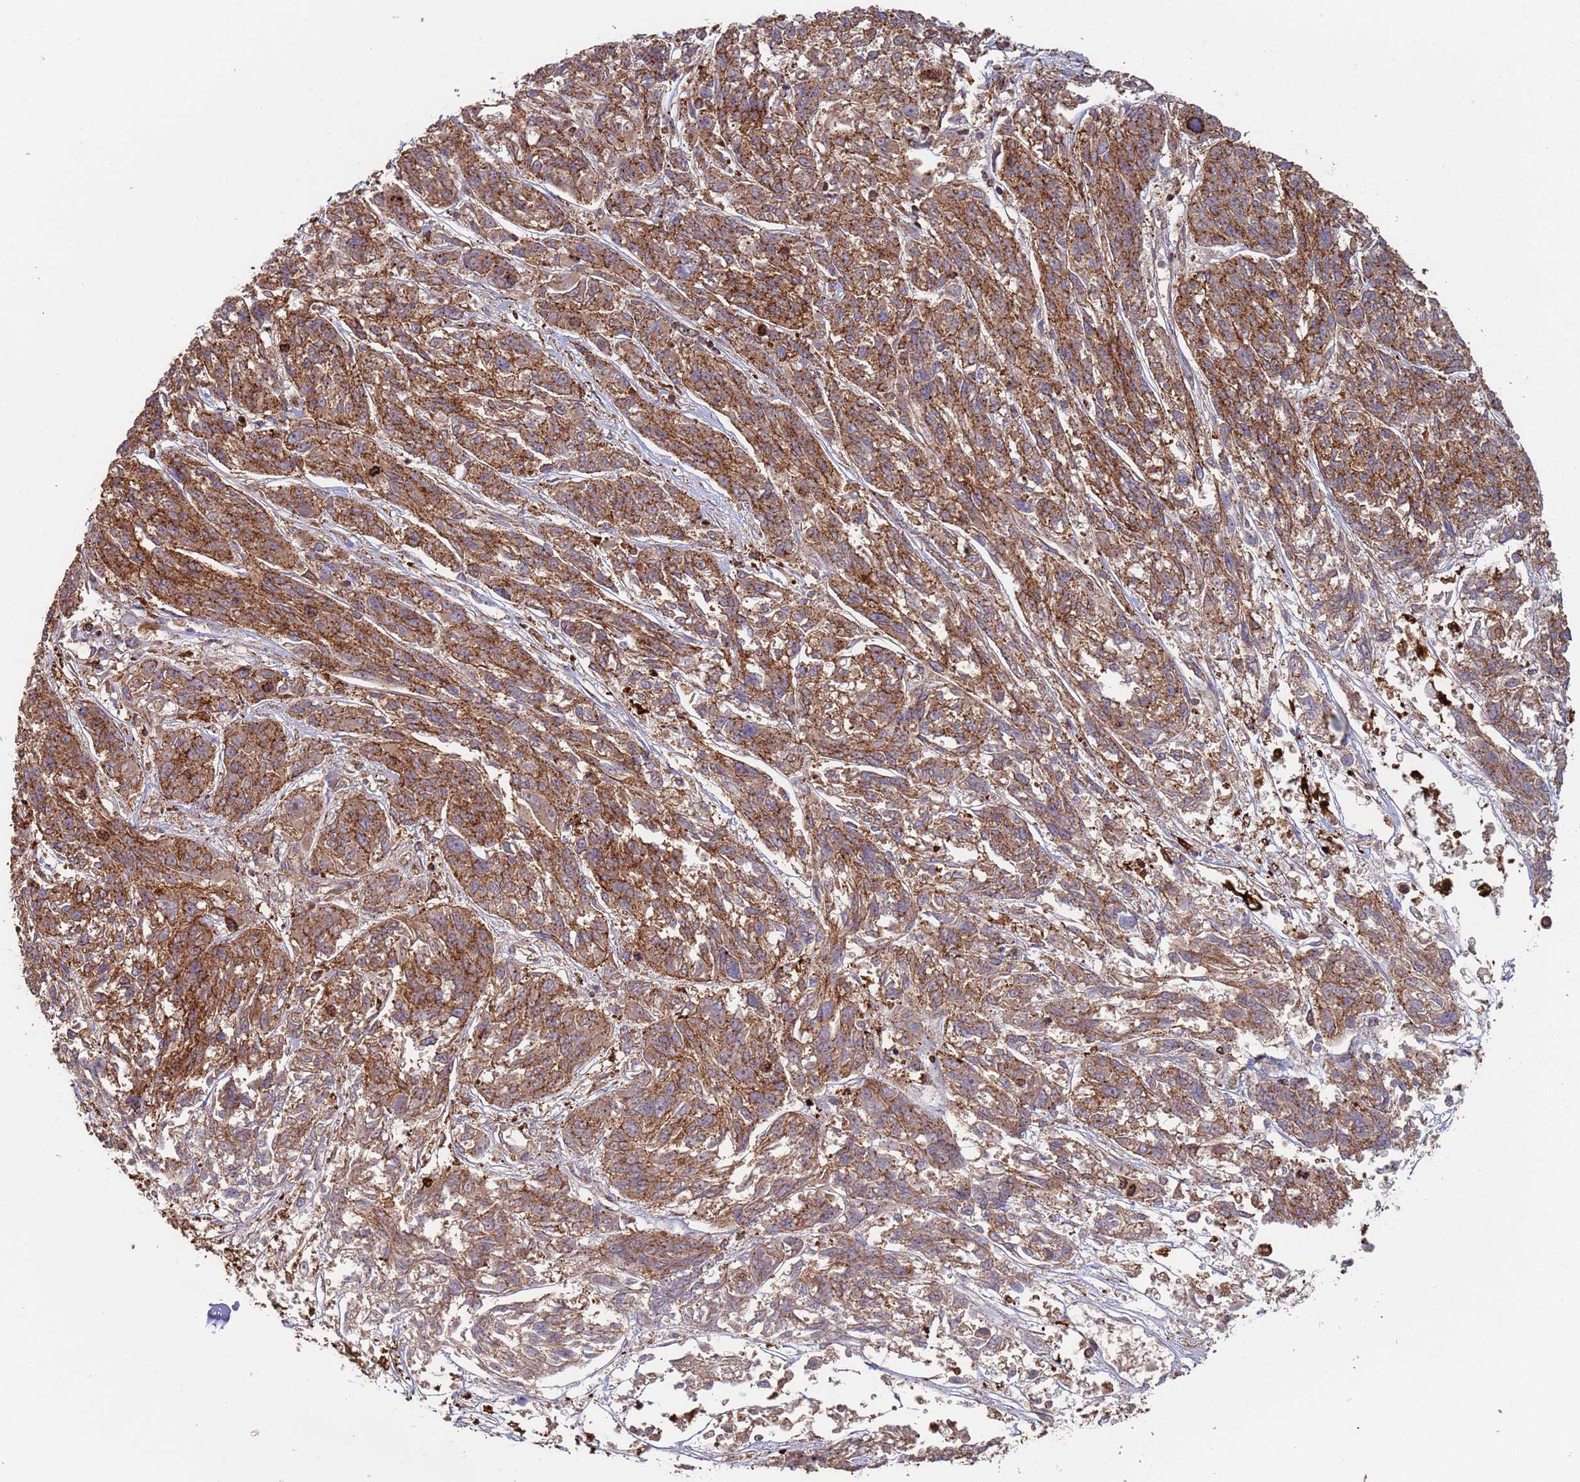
{"staining": {"intensity": "moderate", "quantity": ">75%", "location": "cytoplasmic/membranous"}, "tissue": "melanoma", "cell_type": "Tumor cells", "image_type": "cancer", "snomed": [{"axis": "morphology", "description": "Malignant melanoma, NOS"}, {"axis": "topography", "description": "Skin"}], "caption": "Brown immunohistochemical staining in malignant melanoma exhibits moderate cytoplasmic/membranous staining in about >75% of tumor cells.", "gene": "MALRD1", "patient": {"sex": "male", "age": 53}}